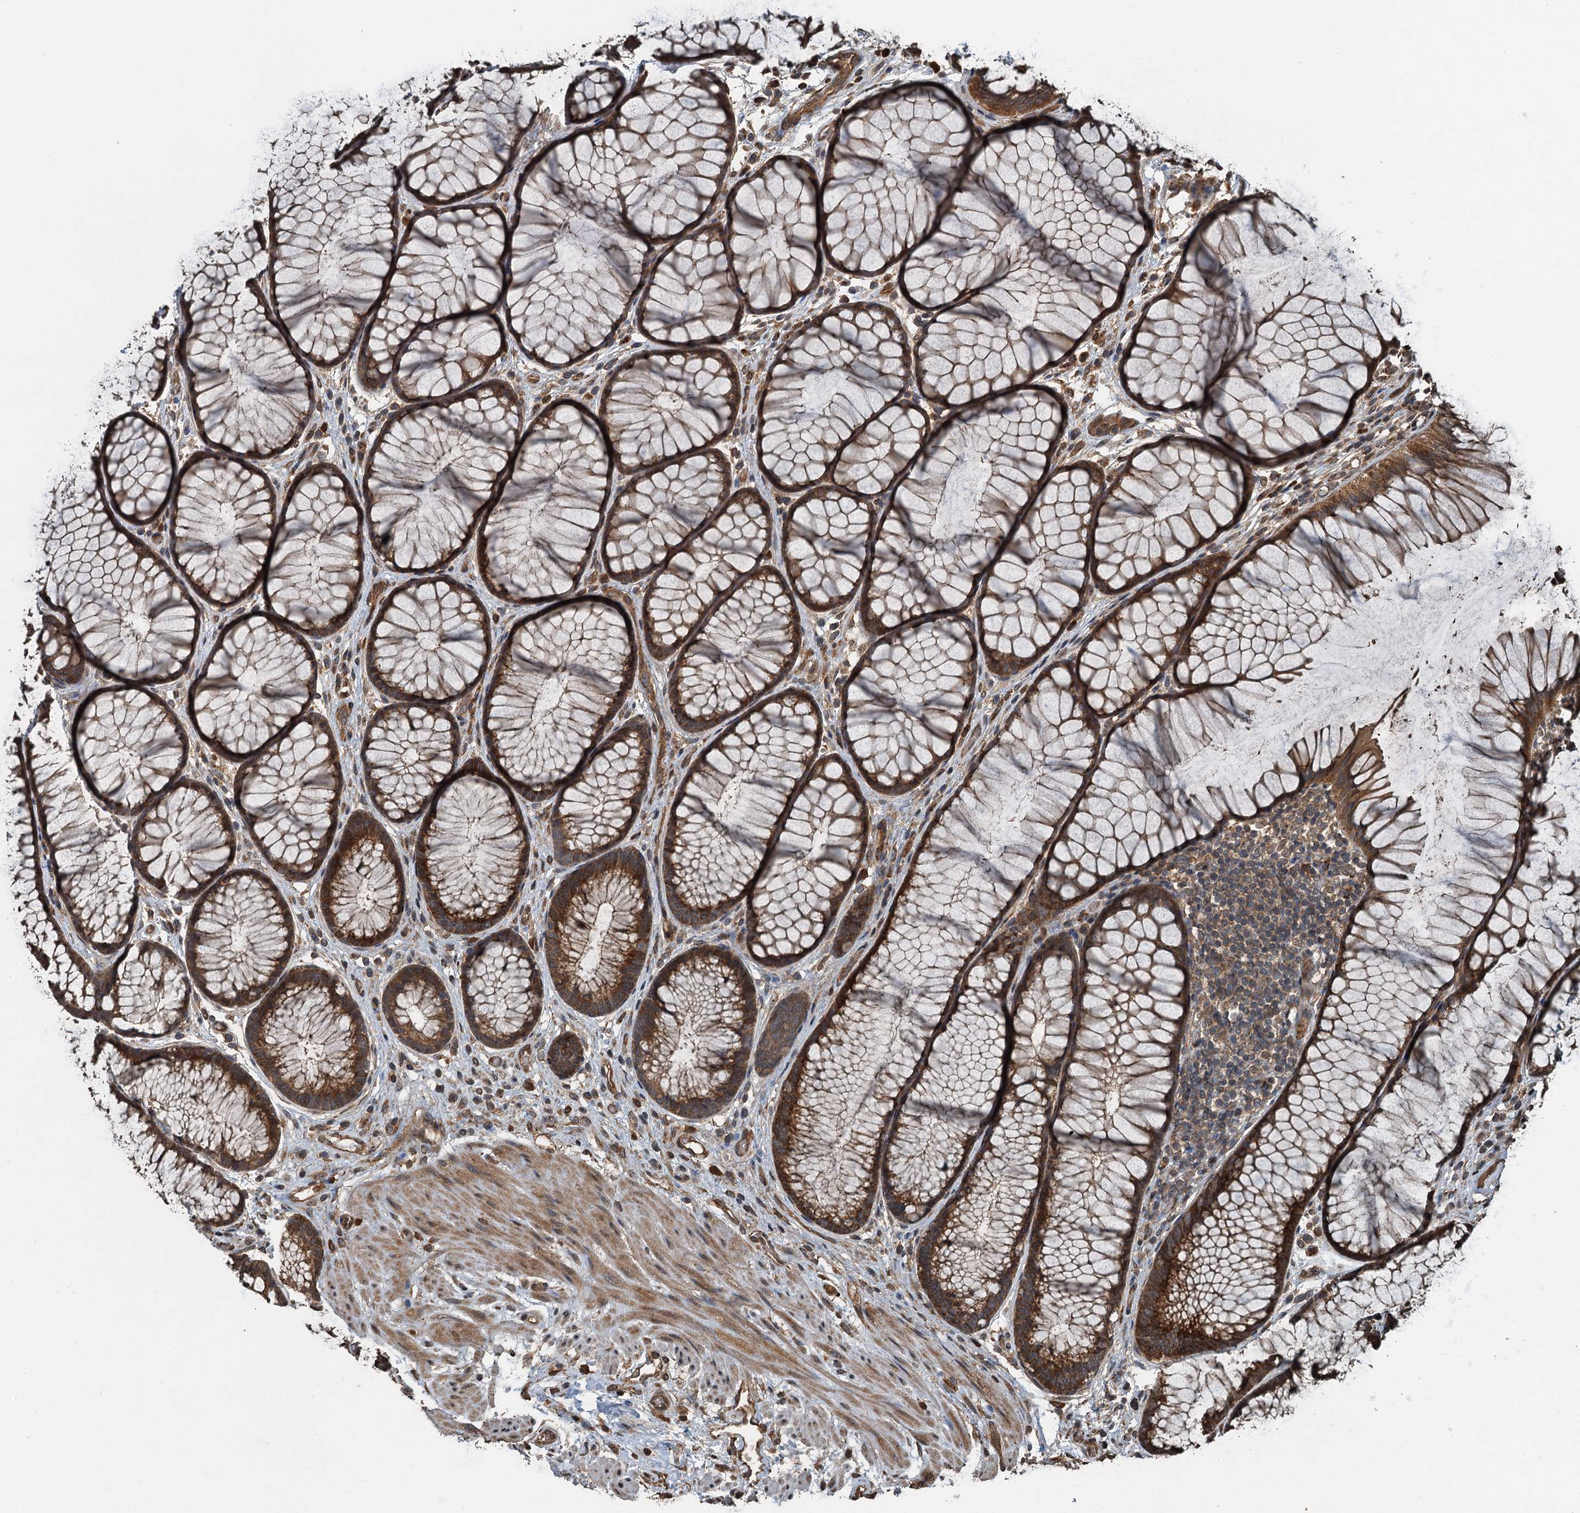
{"staining": {"intensity": "strong", "quantity": ">75%", "location": "cytoplasmic/membranous,nuclear"}, "tissue": "colon", "cell_type": "Endothelial cells", "image_type": "normal", "snomed": [{"axis": "morphology", "description": "Normal tissue, NOS"}, {"axis": "topography", "description": "Colon"}], "caption": "Protein staining displays strong cytoplasmic/membranous,nuclear staining in approximately >75% of endothelial cells in benign colon.", "gene": "TCTN1", "patient": {"sex": "female", "age": 82}}